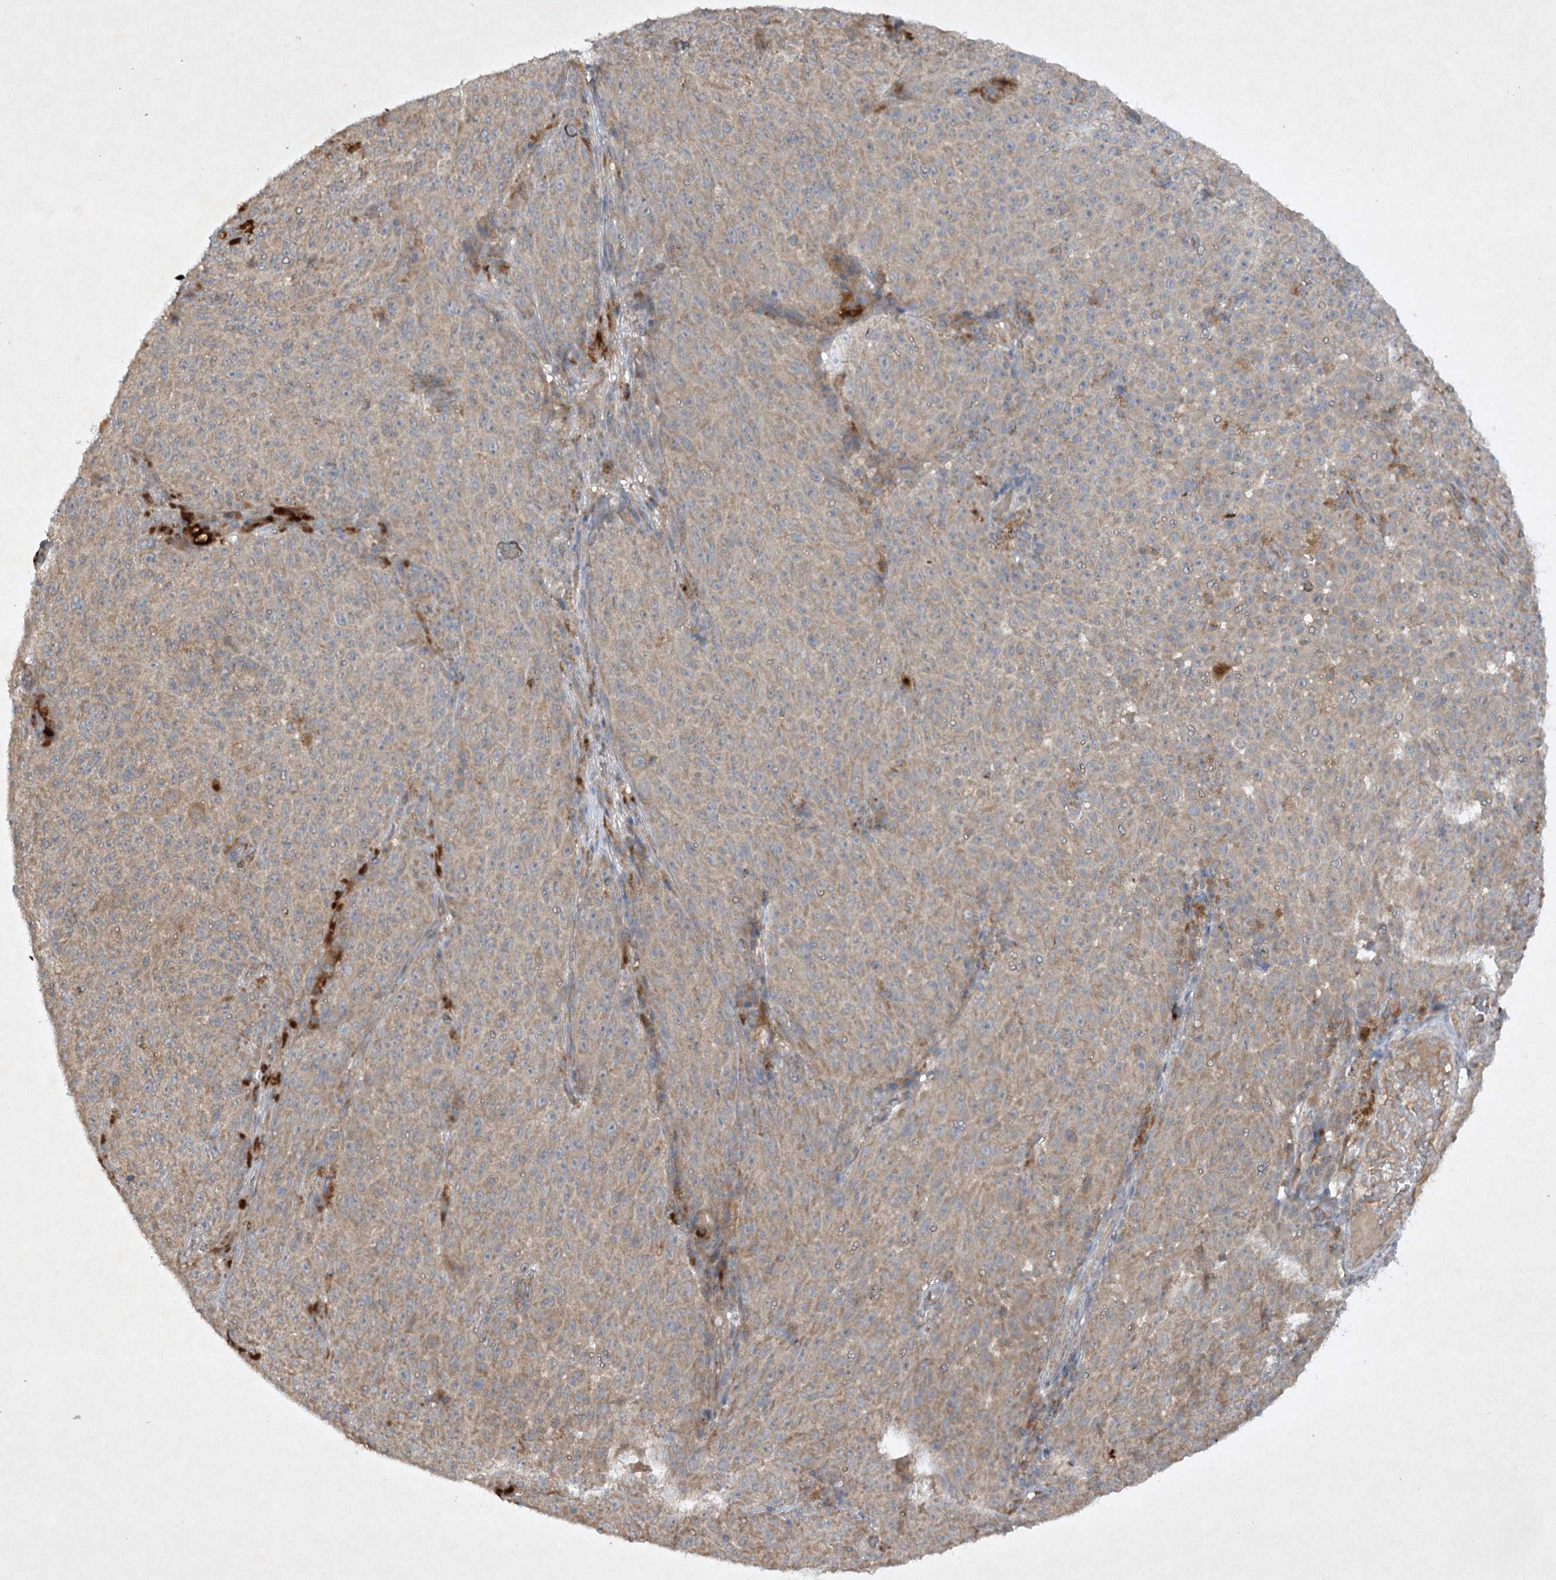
{"staining": {"intensity": "weak", "quantity": ">75%", "location": "cytoplasmic/membranous"}, "tissue": "melanoma", "cell_type": "Tumor cells", "image_type": "cancer", "snomed": [{"axis": "morphology", "description": "Malignant melanoma, NOS"}, {"axis": "topography", "description": "Skin"}], "caption": "The histopathology image demonstrates a brown stain indicating the presence of a protein in the cytoplasmic/membranous of tumor cells in malignant melanoma. Using DAB (3,3'-diaminobenzidine) (brown) and hematoxylin (blue) stains, captured at high magnification using brightfield microscopy.", "gene": "TRAF3IP1", "patient": {"sex": "female", "age": 82}}